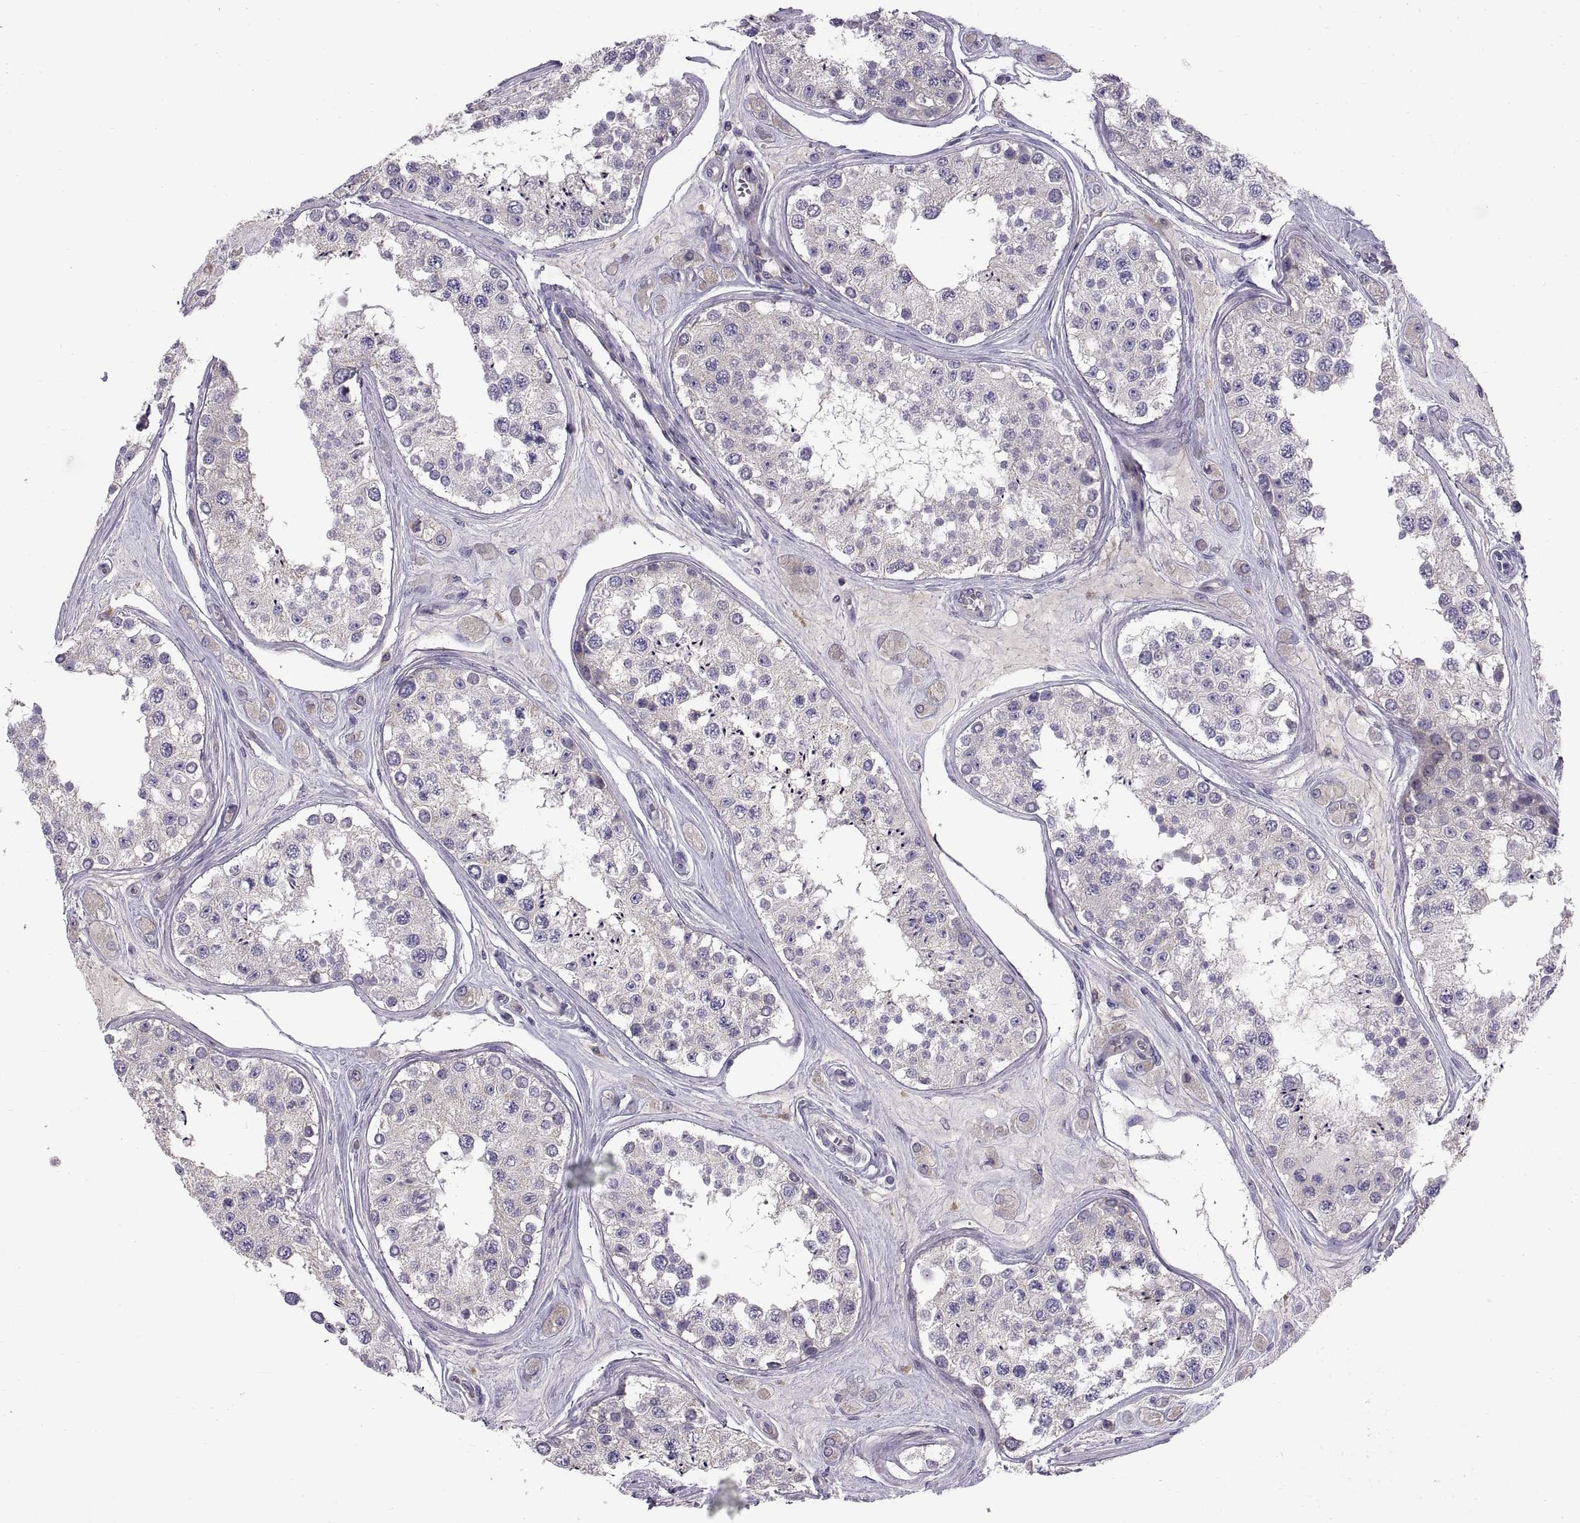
{"staining": {"intensity": "negative", "quantity": "none", "location": "none"}, "tissue": "testis", "cell_type": "Cells in seminiferous ducts", "image_type": "normal", "snomed": [{"axis": "morphology", "description": "Normal tissue, NOS"}, {"axis": "topography", "description": "Testis"}], "caption": "Unremarkable testis was stained to show a protein in brown. There is no significant expression in cells in seminiferous ducts. (DAB (3,3'-diaminobenzidine) immunohistochemistry (IHC) visualized using brightfield microscopy, high magnification).", "gene": "ARSL", "patient": {"sex": "male", "age": 25}}